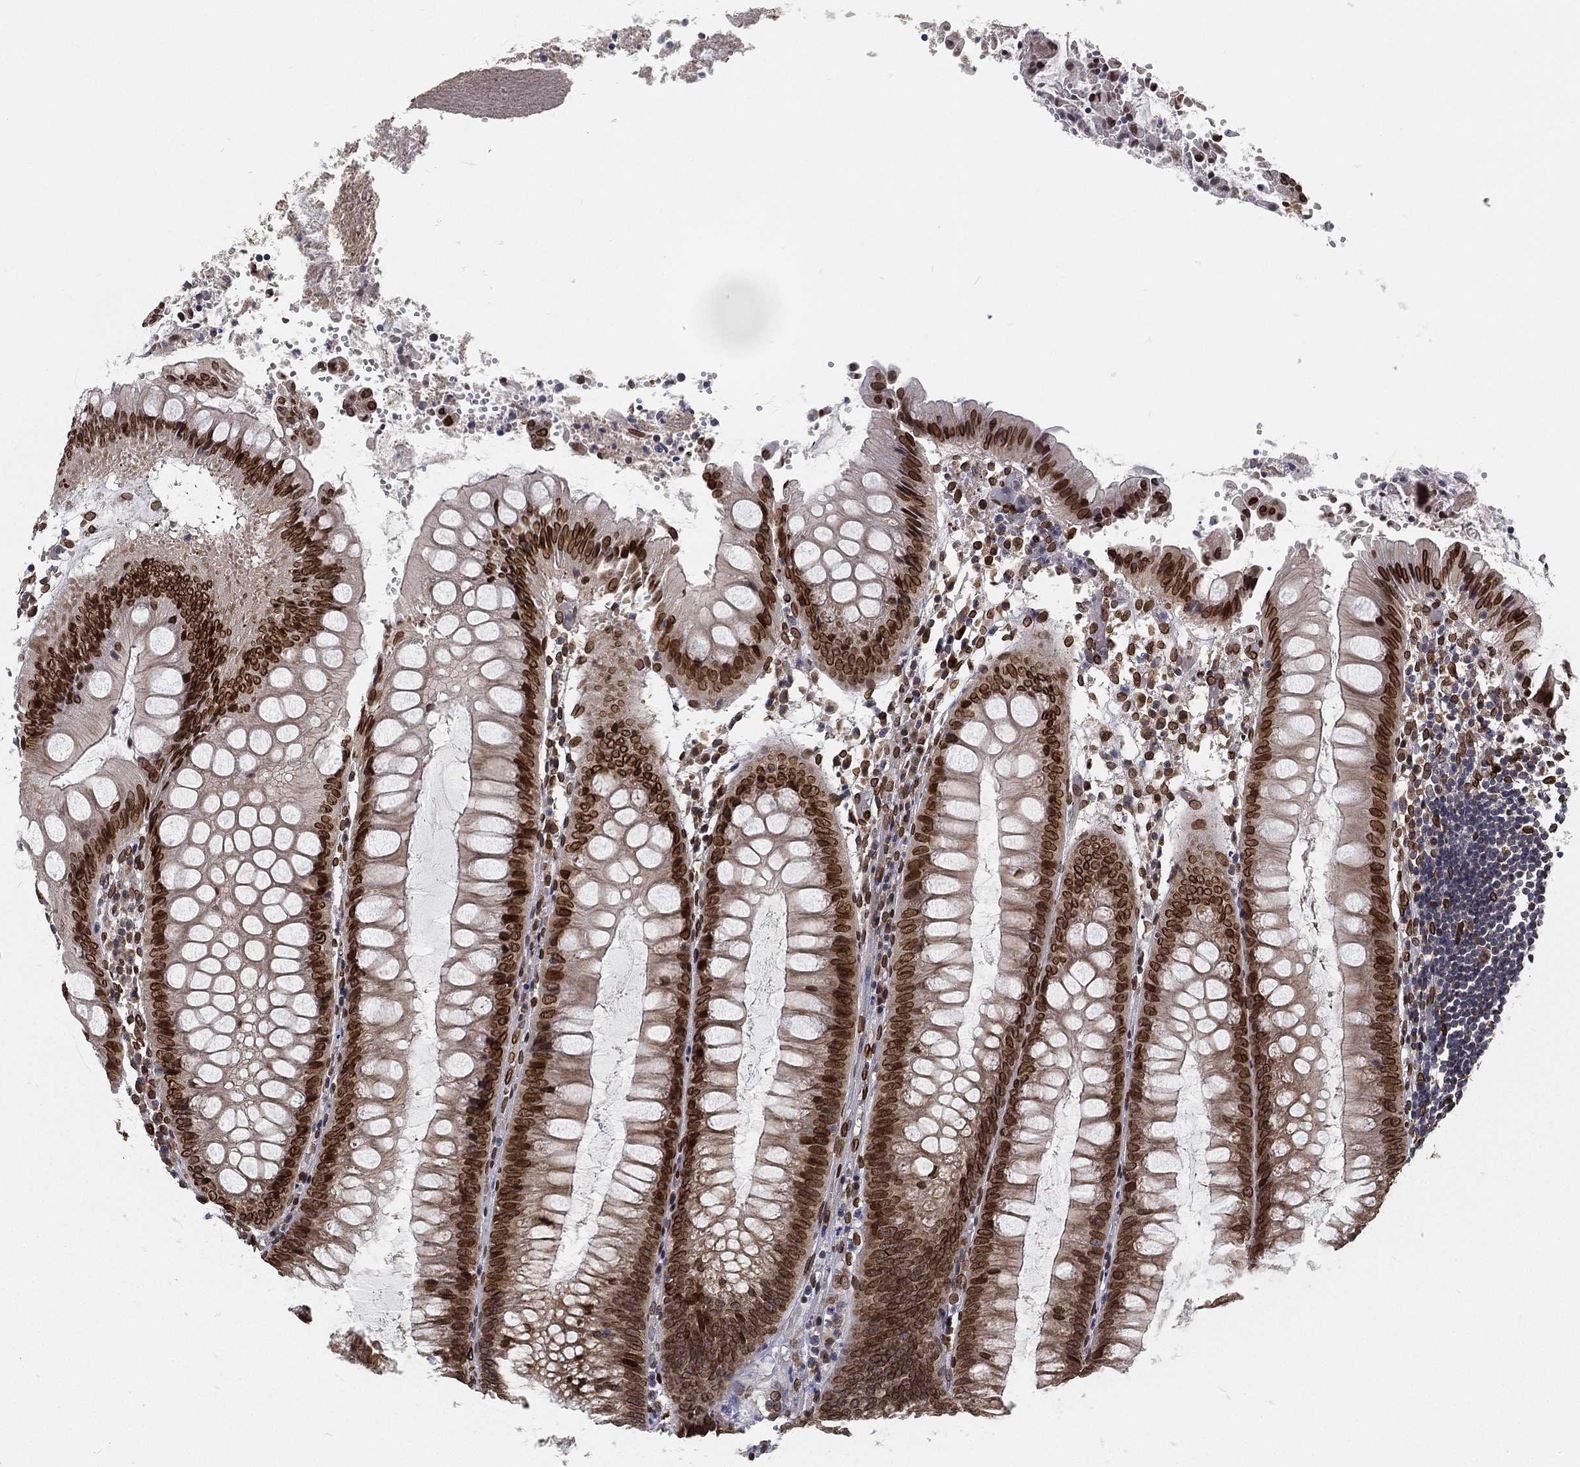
{"staining": {"intensity": "strong", "quantity": ">75%", "location": "cytoplasmic/membranous,nuclear"}, "tissue": "appendix", "cell_type": "Glandular cells", "image_type": "normal", "snomed": [{"axis": "morphology", "description": "Normal tissue, NOS"}, {"axis": "morphology", "description": "Inflammation, NOS"}, {"axis": "topography", "description": "Appendix"}], "caption": "A high amount of strong cytoplasmic/membranous,nuclear positivity is identified in approximately >75% of glandular cells in benign appendix. Ihc stains the protein in brown and the nuclei are stained blue.", "gene": "PALB2", "patient": {"sex": "male", "age": 16}}